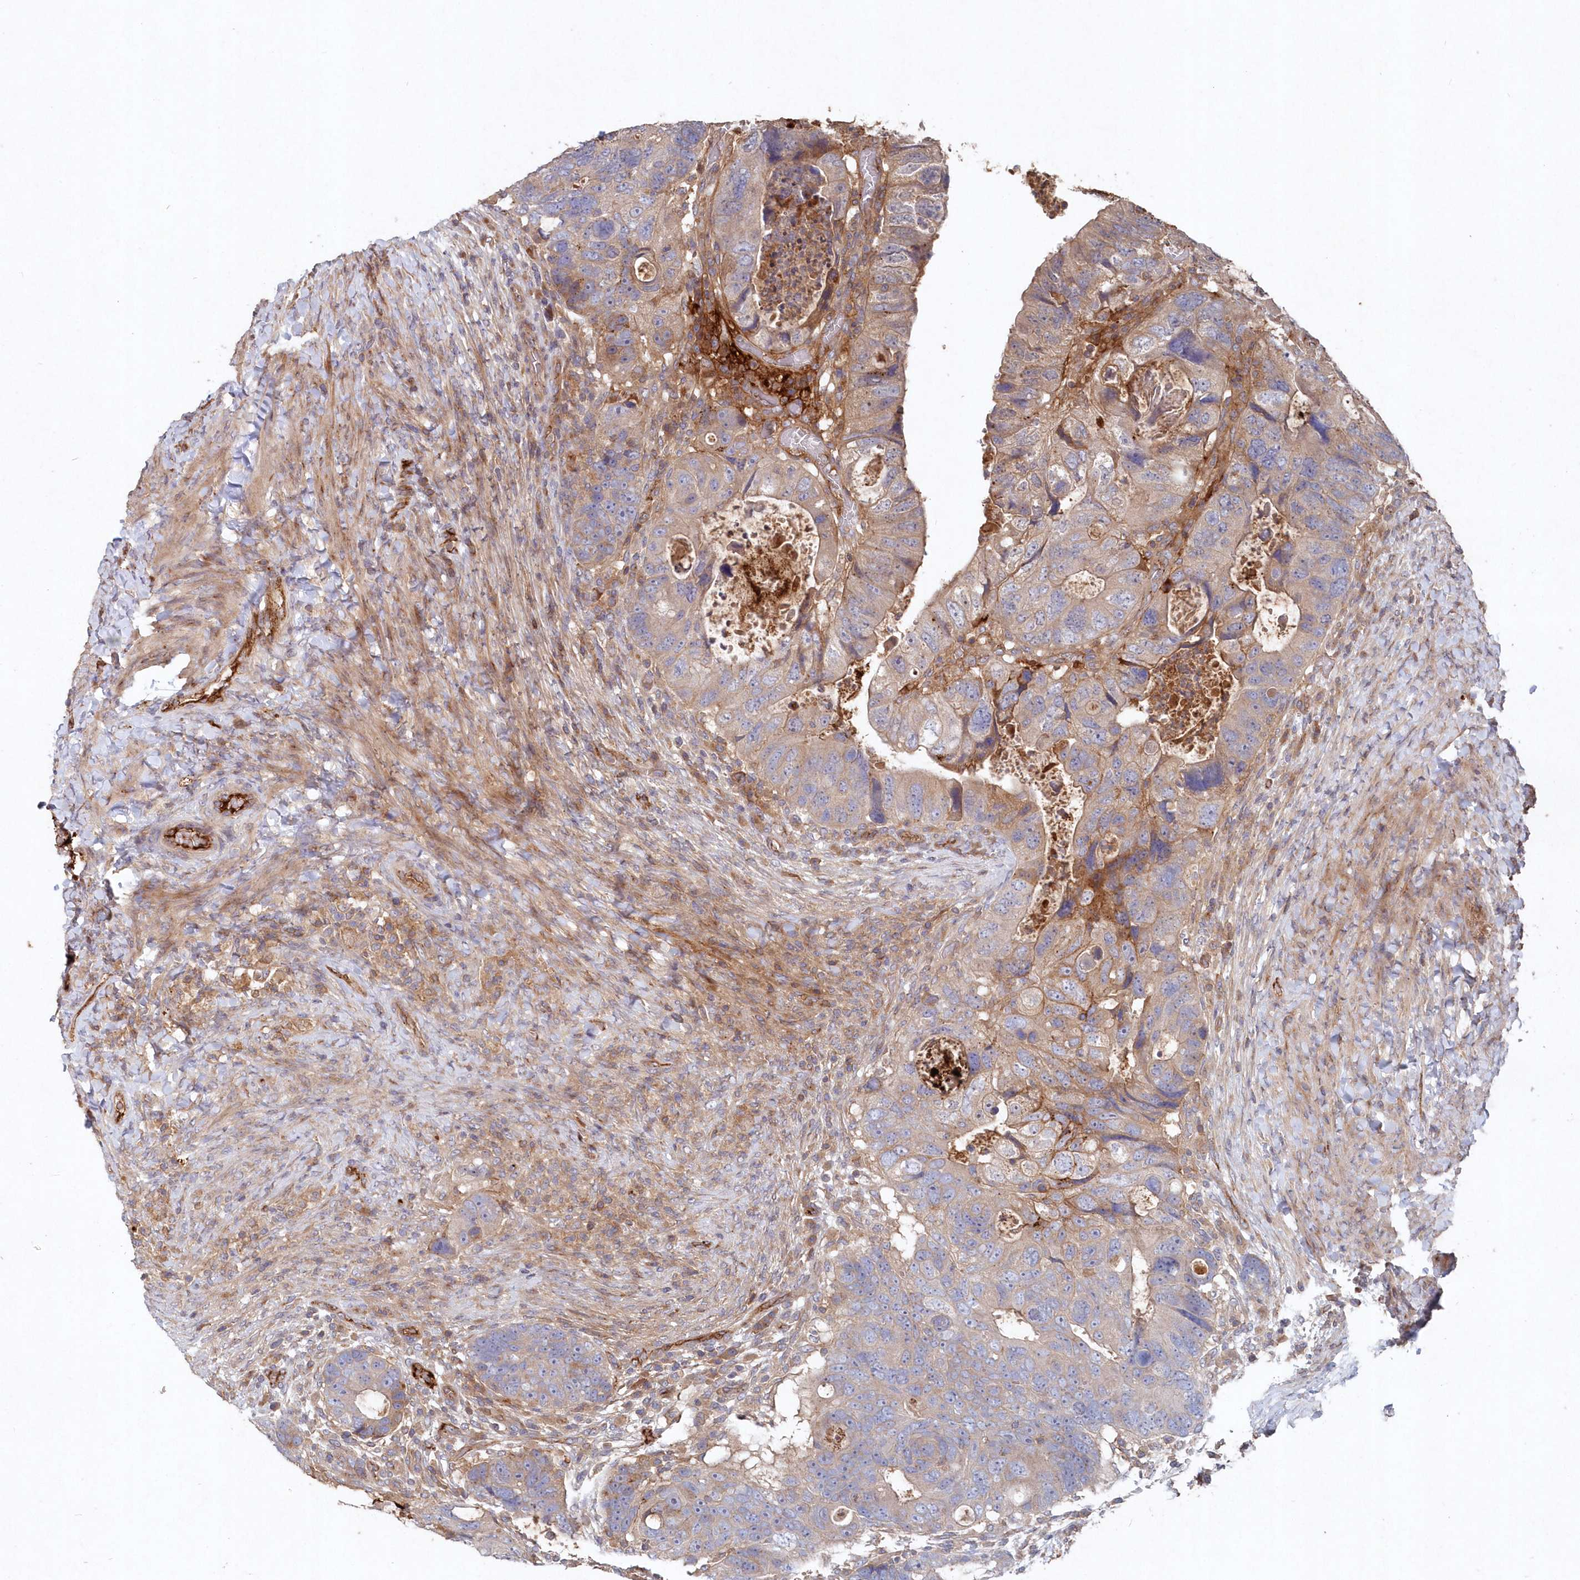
{"staining": {"intensity": "weak", "quantity": "25%-75%", "location": "cytoplasmic/membranous"}, "tissue": "colorectal cancer", "cell_type": "Tumor cells", "image_type": "cancer", "snomed": [{"axis": "morphology", "description": "Adenocarcinoma, NOS"}, {"axis": "topography", "description": "Rectum"}], "caption": "Adenocarcinoma (colorectal) stained for a protein exhibits weak cytoplasmic/membranous positivity in tumor cells.", "gene": "ABHD14B", "patient": {"sex": "male", "age": 59}}